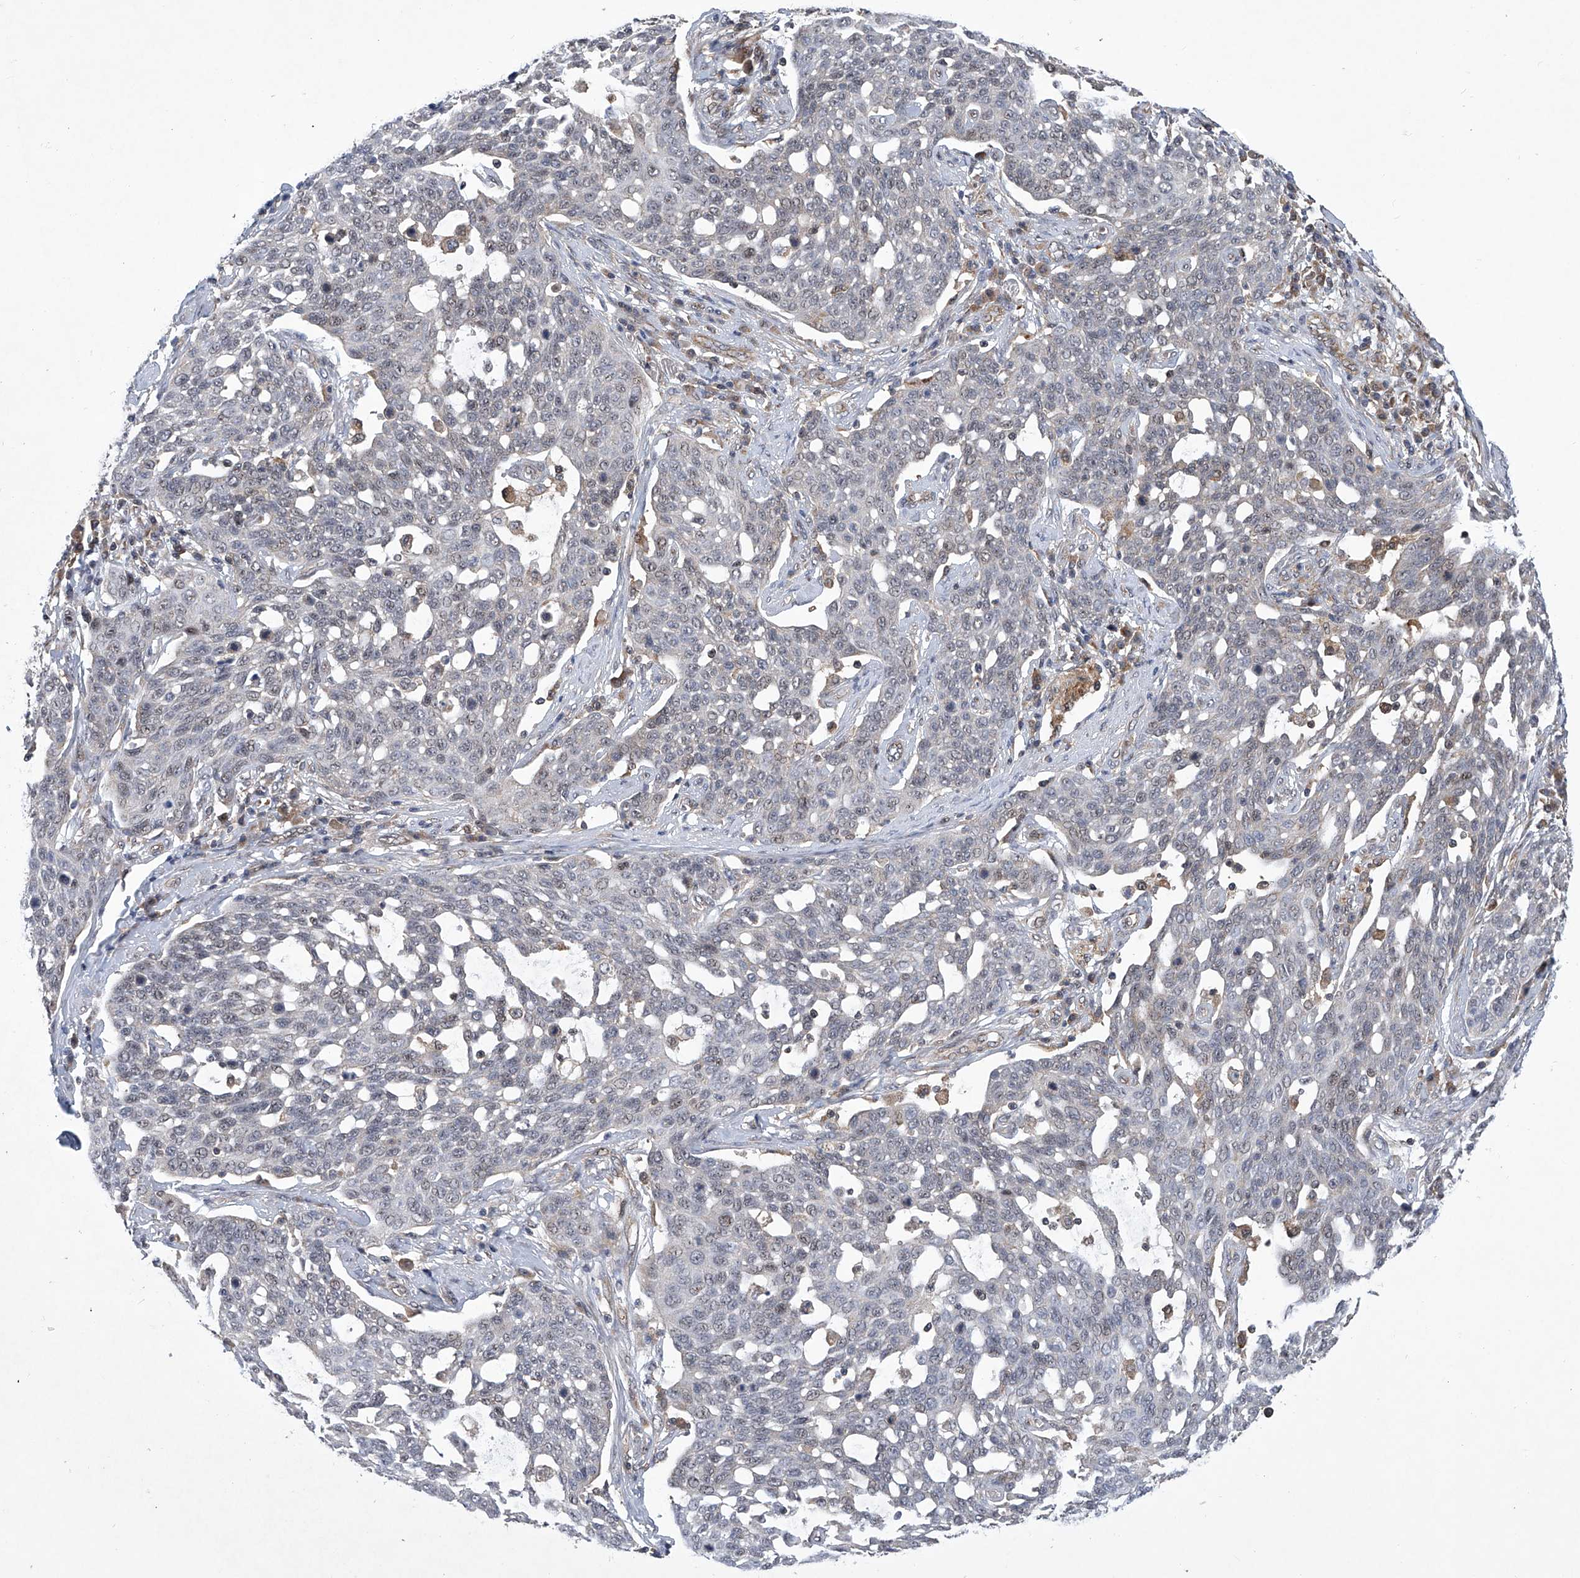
{"staining": {"intensity": "negative", "quantity": "none", "location": "none"}, "tissue": "cervical cancer", "cell_type": "Tumor cells", "image_type": "cancer", "snomed": [{"axis": "morphology", "description": "Squamous cell carcinoma, NOS"}, {"axis": "topography", "description": "Cervix"}], "caption": "Human cervical cancer stained for a protein using immunohistochemistry demonstrates no staining in tumor cells.", "gene": "CISH", "patient": {"sex": "female", "age": 34}}